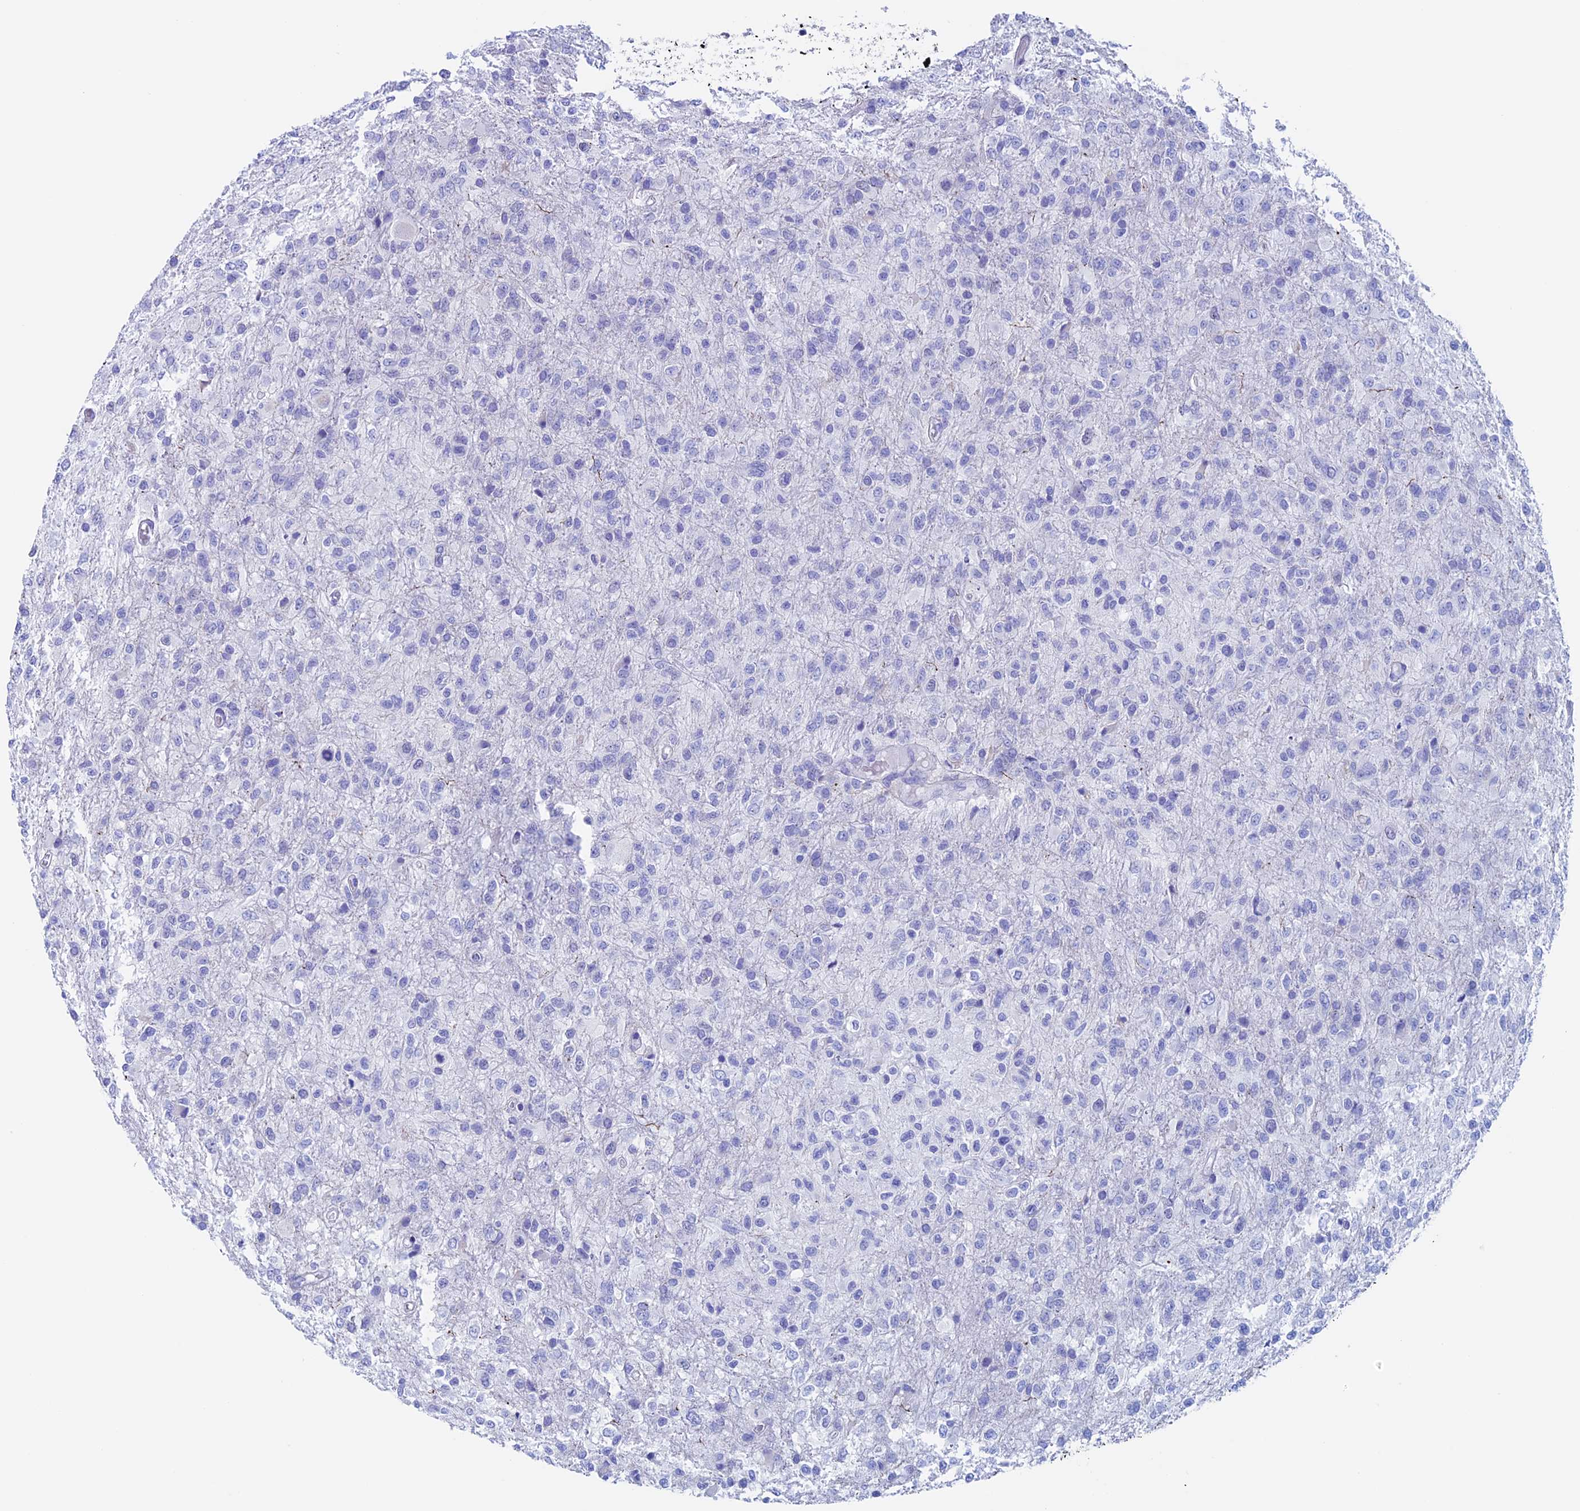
{"staining": {"intensity": "negative", "quantity": "none", "location": "none"}, "tissue": "glioma", "cell_type": "Tumor cells", "image_type": "cancer", "snomed": [{"axis": "morphology", "description": "Glioma, malignant, High grade"}, {"axis": "topography", "description": "Brain"}], "caption": "Malignant glioma (high-grade) was stained to show a protein in brown. There is no significant staining in tumor cells.", "gene": "PSMC3IP", "patient": {"sex": "female", "age": 74}}